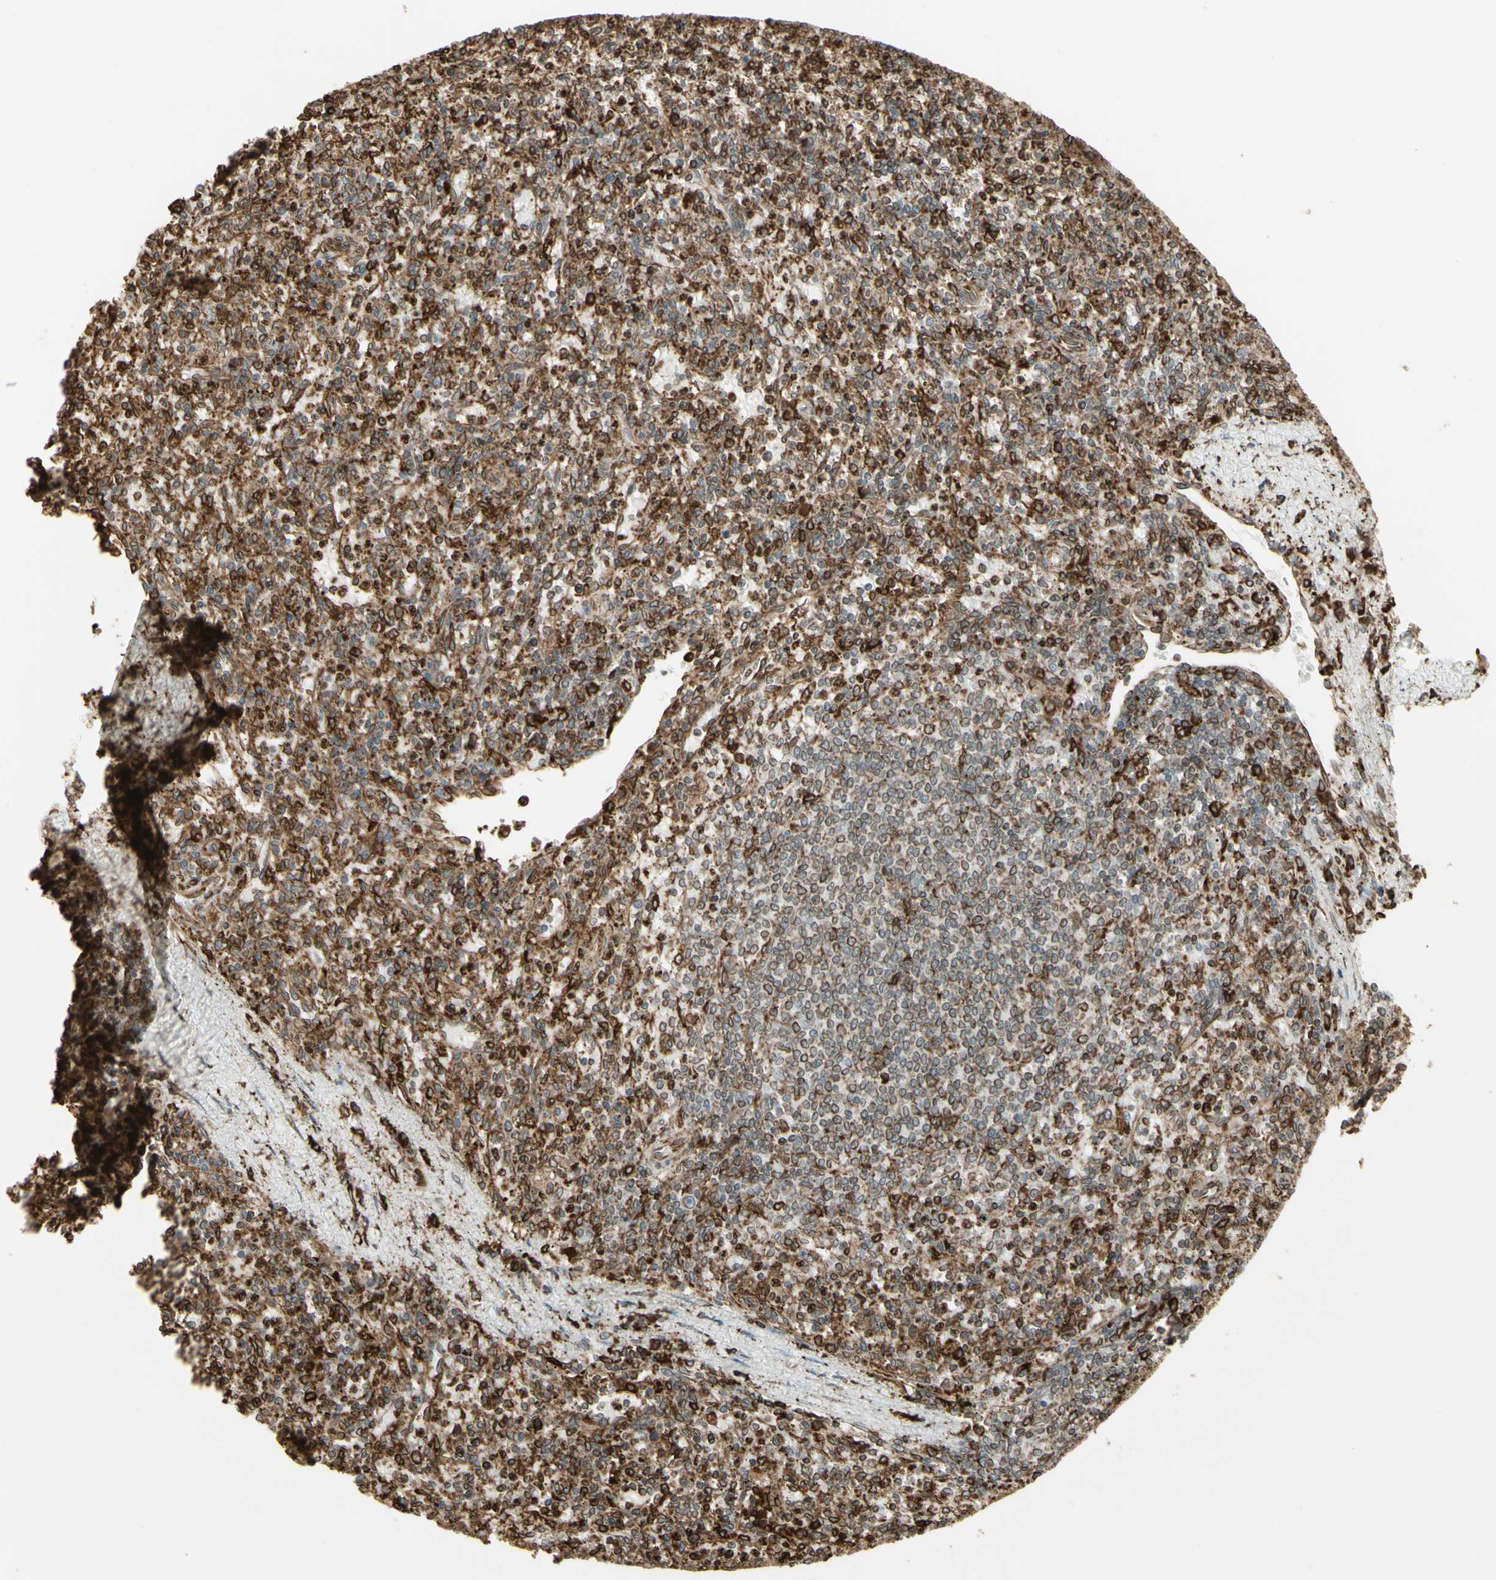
{"staining": {"intensity": "strong", "quantity": "25%-75%", "location": "cytoplasmic/membranous"}, "tissue": "spleen", "cell_type": "Cells in red pulp", "image_type": "normal", "snomed": [{"axis": "morphology", "description": "Normal tissue, NOS"}, {"axis": "topography", "description": "Spleen"}], "caption": "A histopathology image showing strong cytoplasmic/membranous positivity in about 25%-75% of cells in red pulp in benign spleen, as visualized by brown immunohistochemical staining.", "gene": "CANX", "patient": {"sex": "male", "age": 72}}